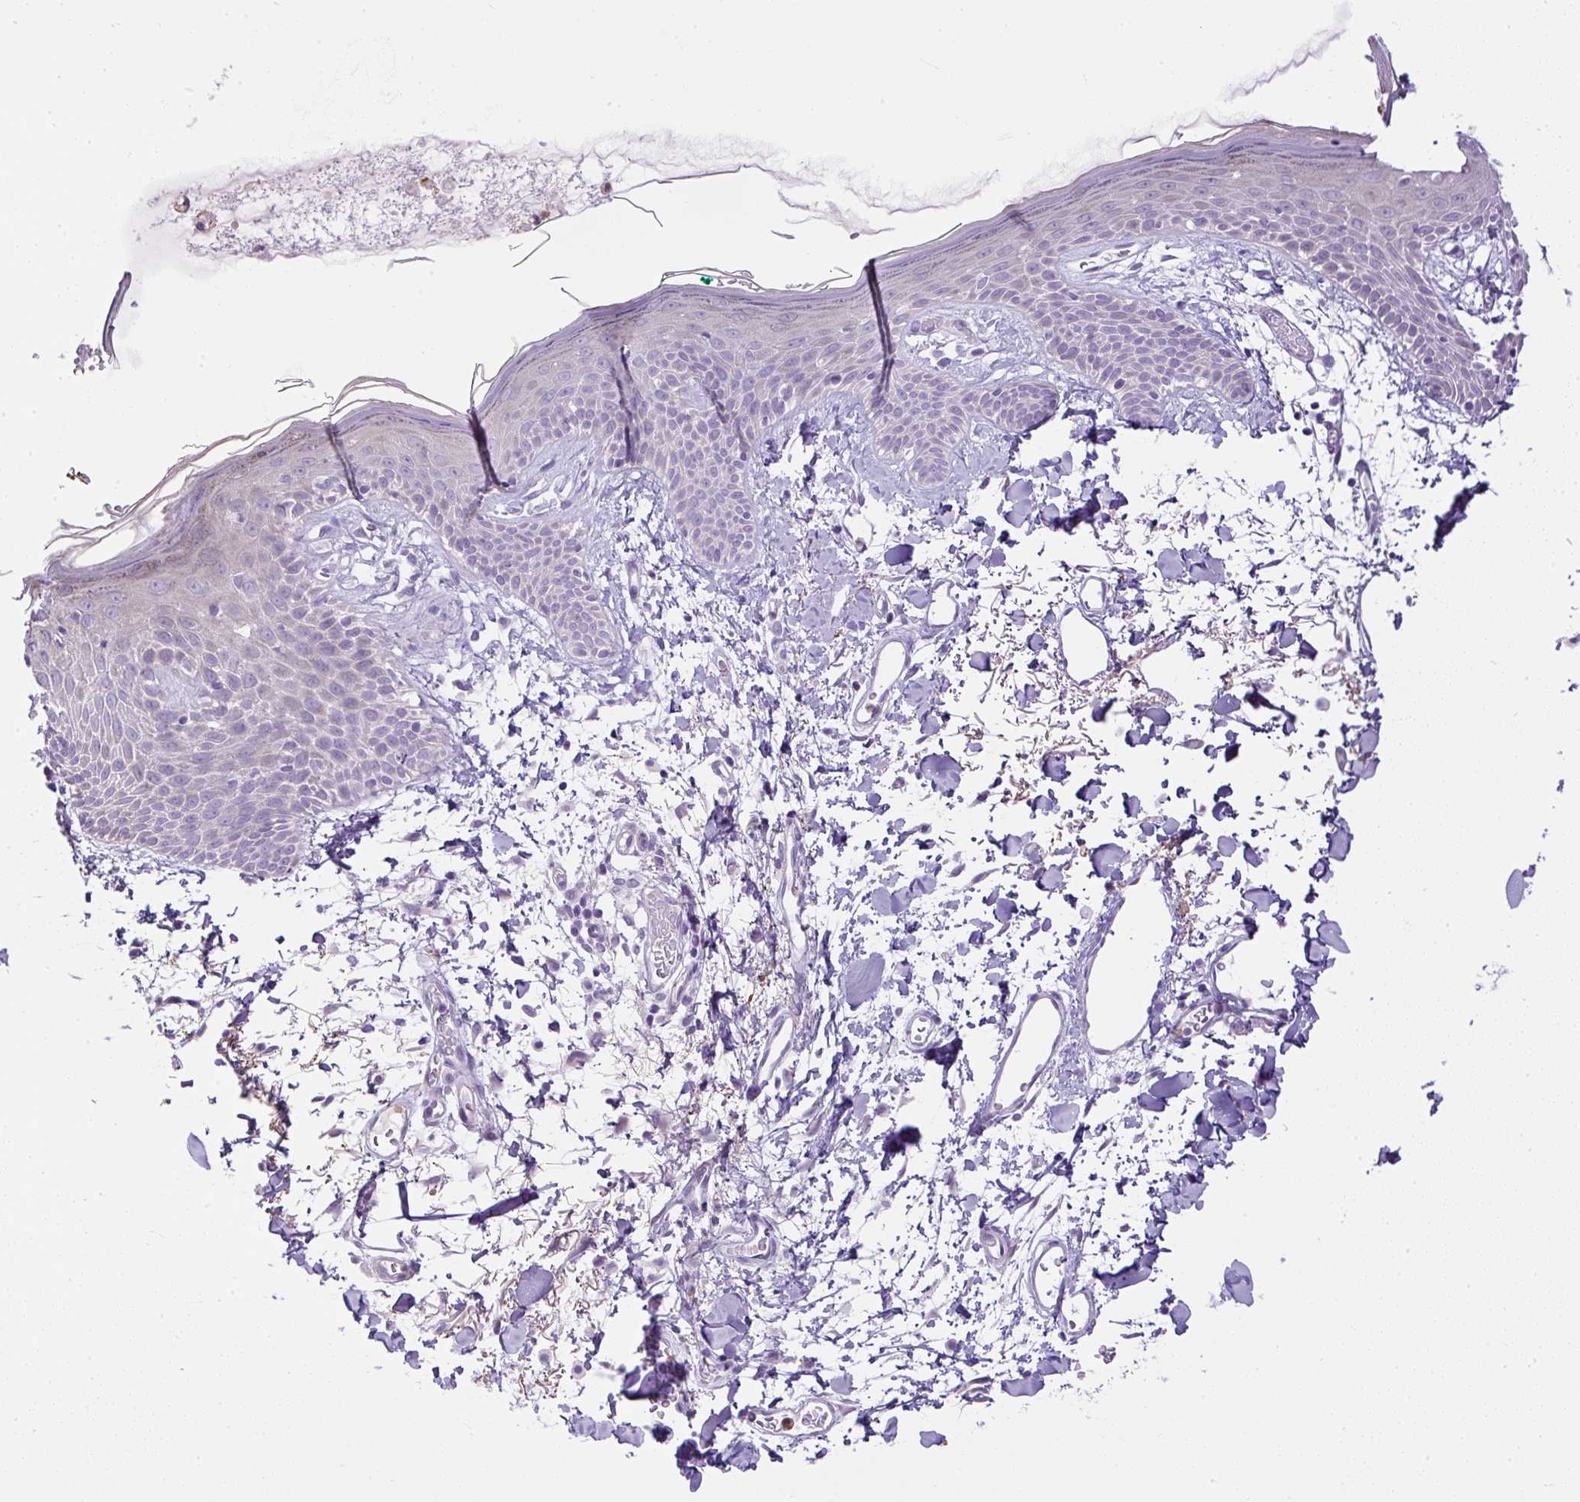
{"staining": {"intensity": "negative", "quantity": "none", "location": "none"}, "tissue": "skin", "cell_type": "Fibroblasts", "image_type": "normal", "snomed": [{"axis": "morphology", "description": "Normal tissue, NOS"}, {"axis": "topography", "description": "Skin"}], "caption": "This is an IHC histopathology image of normal skin. There is no expression in fibroblasts.", "gene": "CFAP47", "patient": {"sex": "male", "age": 79}}